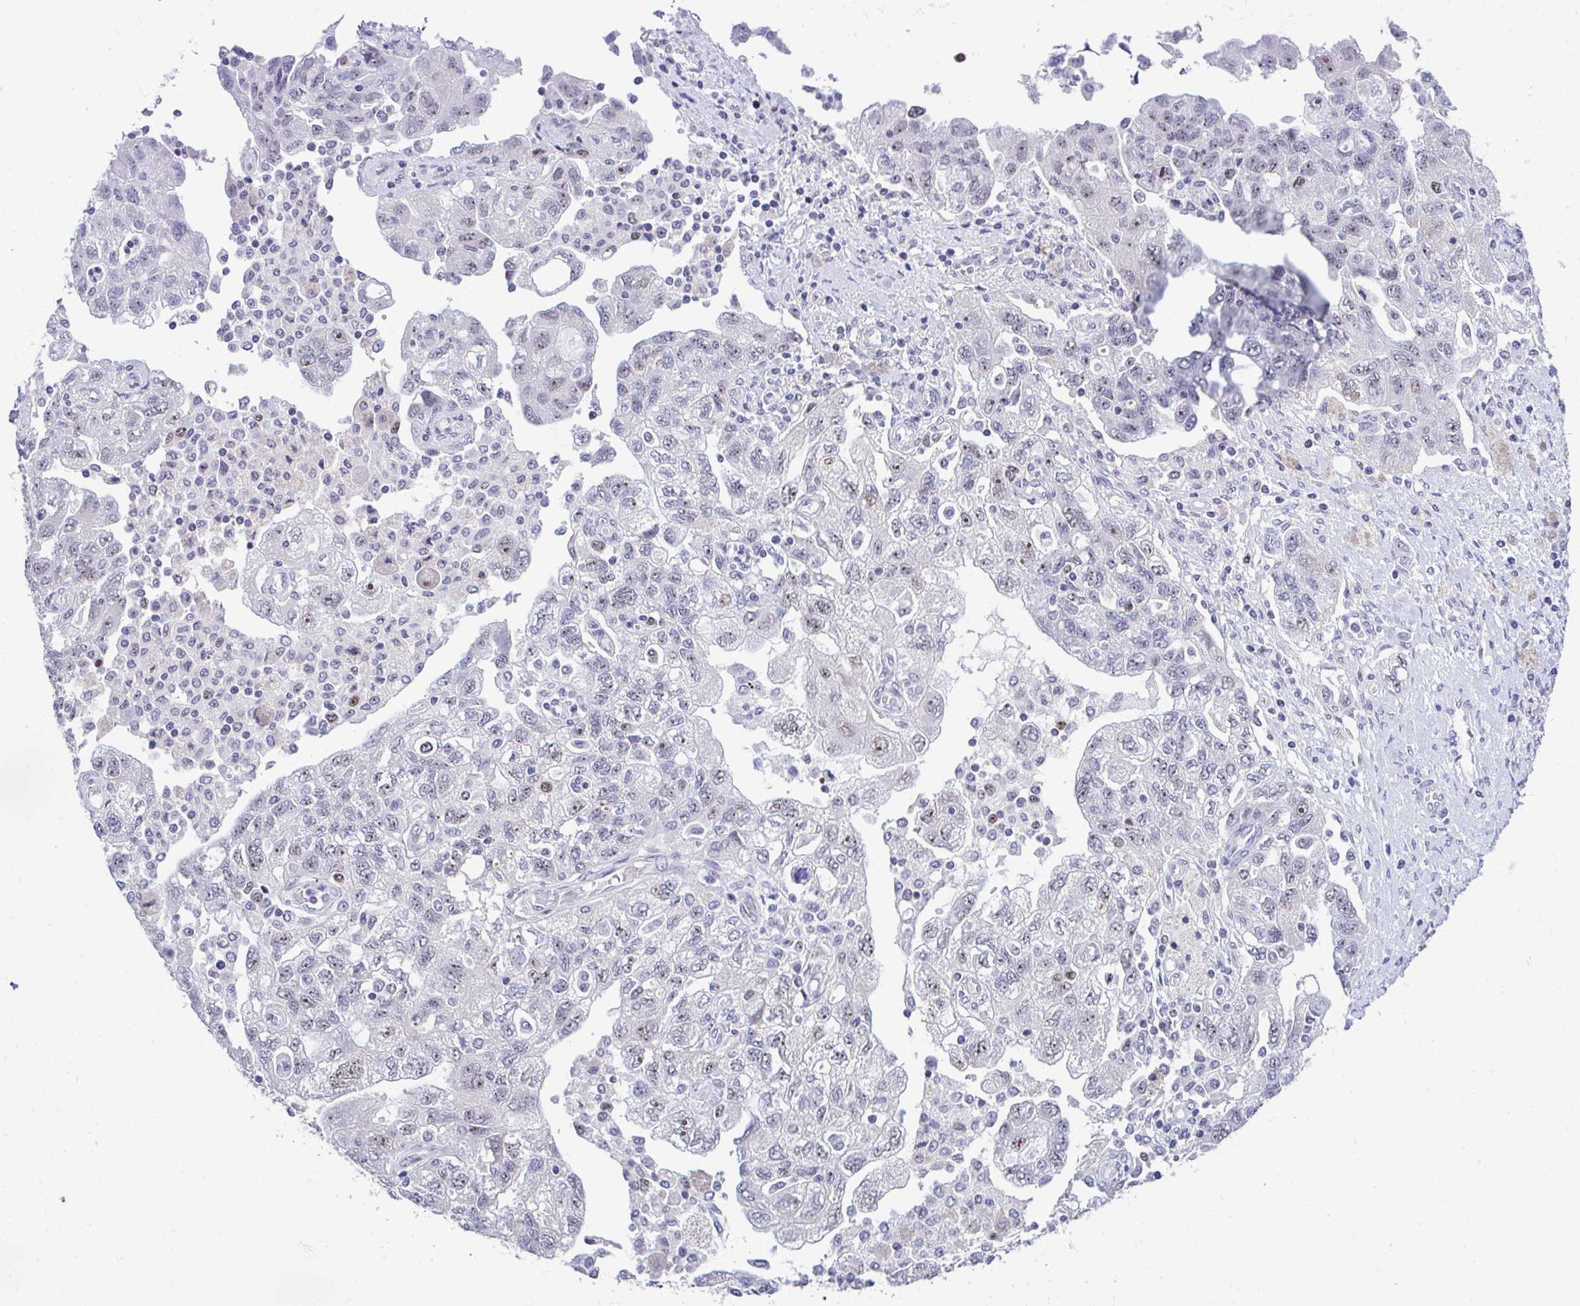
{"staining": {"intensity": "negative", "quantity": "none", "location": "none"}, "tissue": "ovarian cancer", "cell_type": "Tumor cells", "image_type": "cancer", "snomed": [{"axis": "morphology", "description": "Carcinoma, NOS"}, {"axis": "morphology", "description": "Cystadenocarcinoma, serous, NOS"}, {"axis": "topography", "description": "Ovary"}], "caption": "Tumor cells are negative for brown protein staining in ovarian carcinoma. (DAB (3,3'-diaminobenzidine) immunohistochemistry with hematoxylin counter stain).", "gene": "CEP72", "patient": {"sex": "female", "age": 69}}